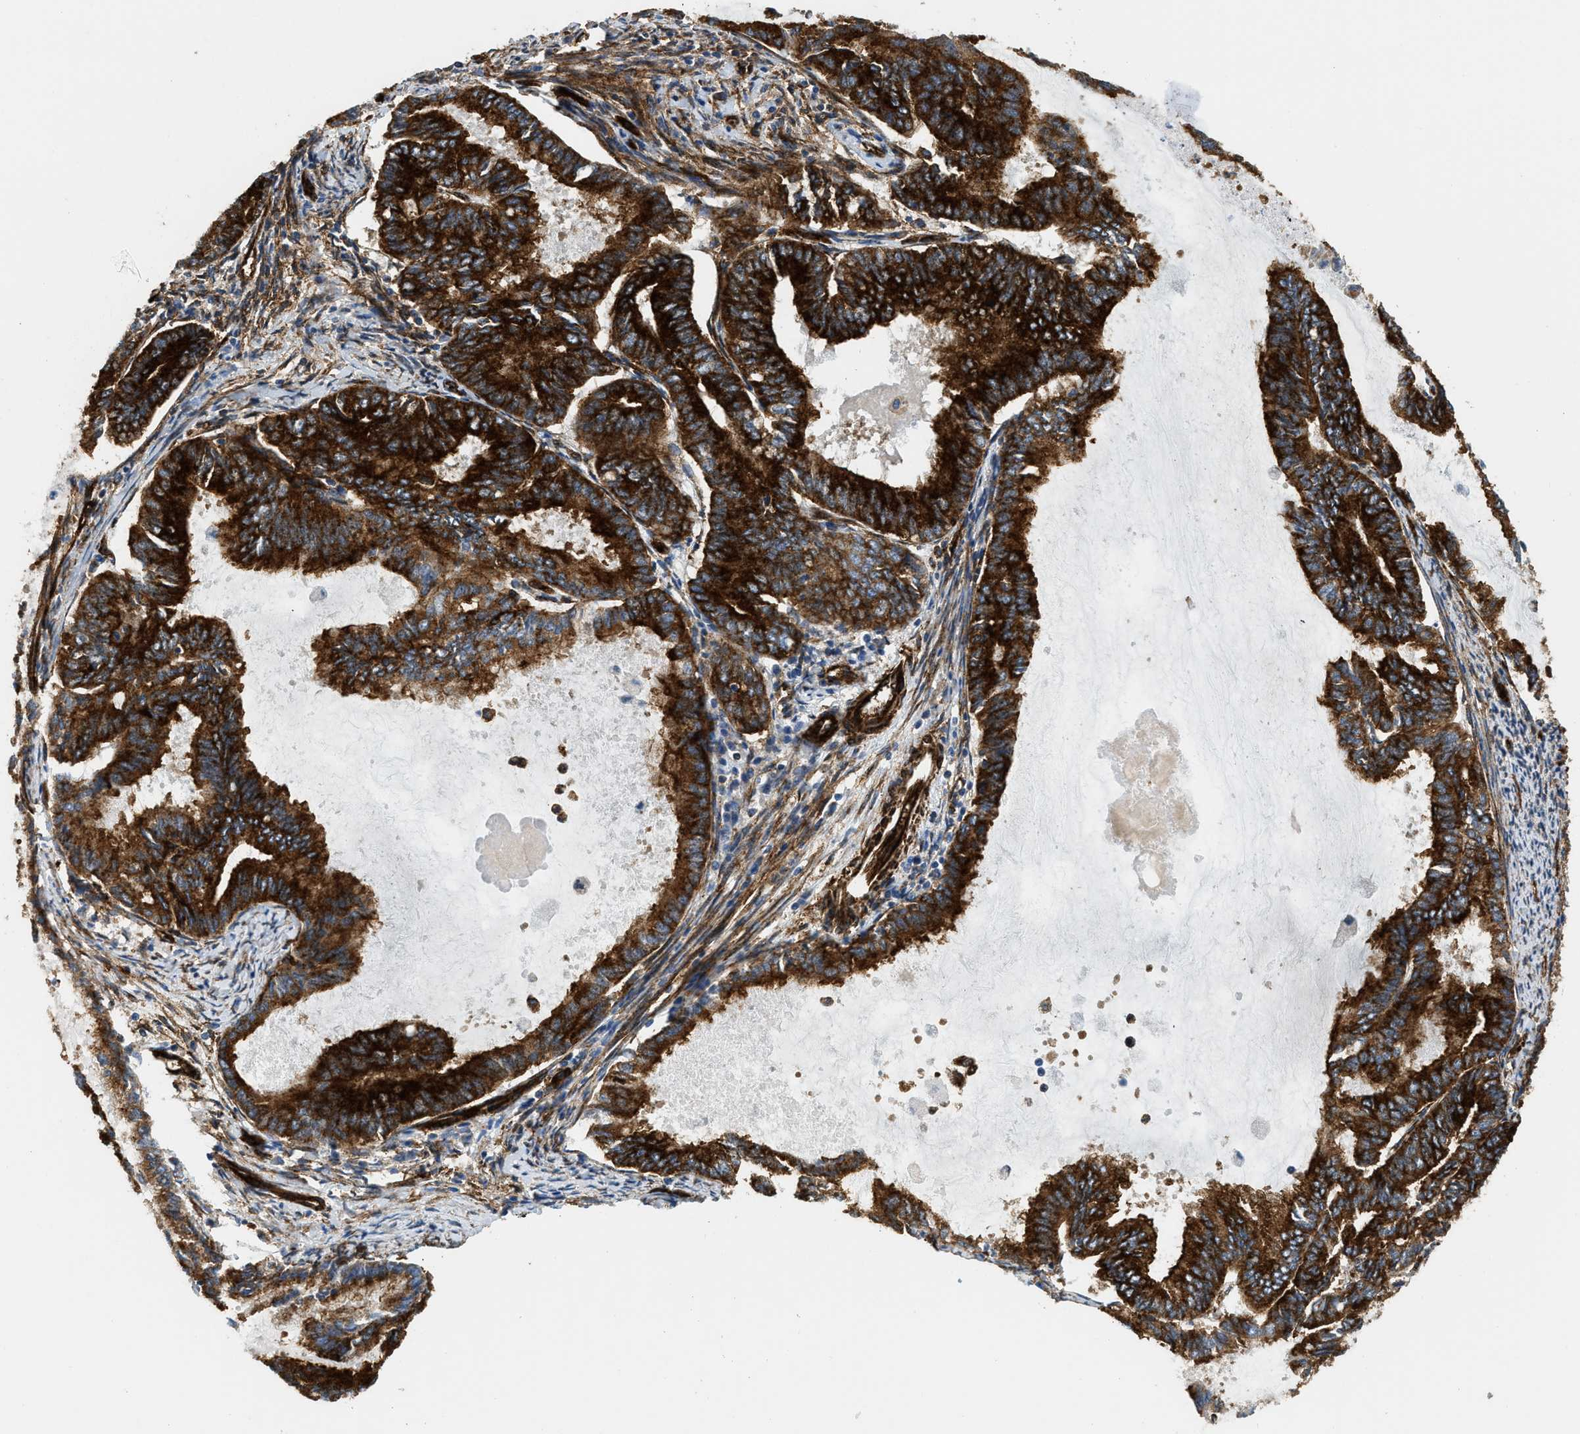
{"staining": {"intensity": "strong", "quantity": ">75%", "location": "cytoplasmic/membranous"}, "tissue": "endometrial cancer", "cell_type": "Tumor cells", "image_type": "cancer", "snomed": [{"axis": "morphology", "description": "Adenocarcinoma, NOS"}, {"axis": "topography", "description": "Endometrium"}], "caption": "The micrograph exhibits a brown stain indicating the presence of a protein in the cytoplasmic/membranous of tumor cells in endometrial cancer (adenocarcinoma).", "gene": "HIP1", "patient": {"sex": "female", "age": 86}}